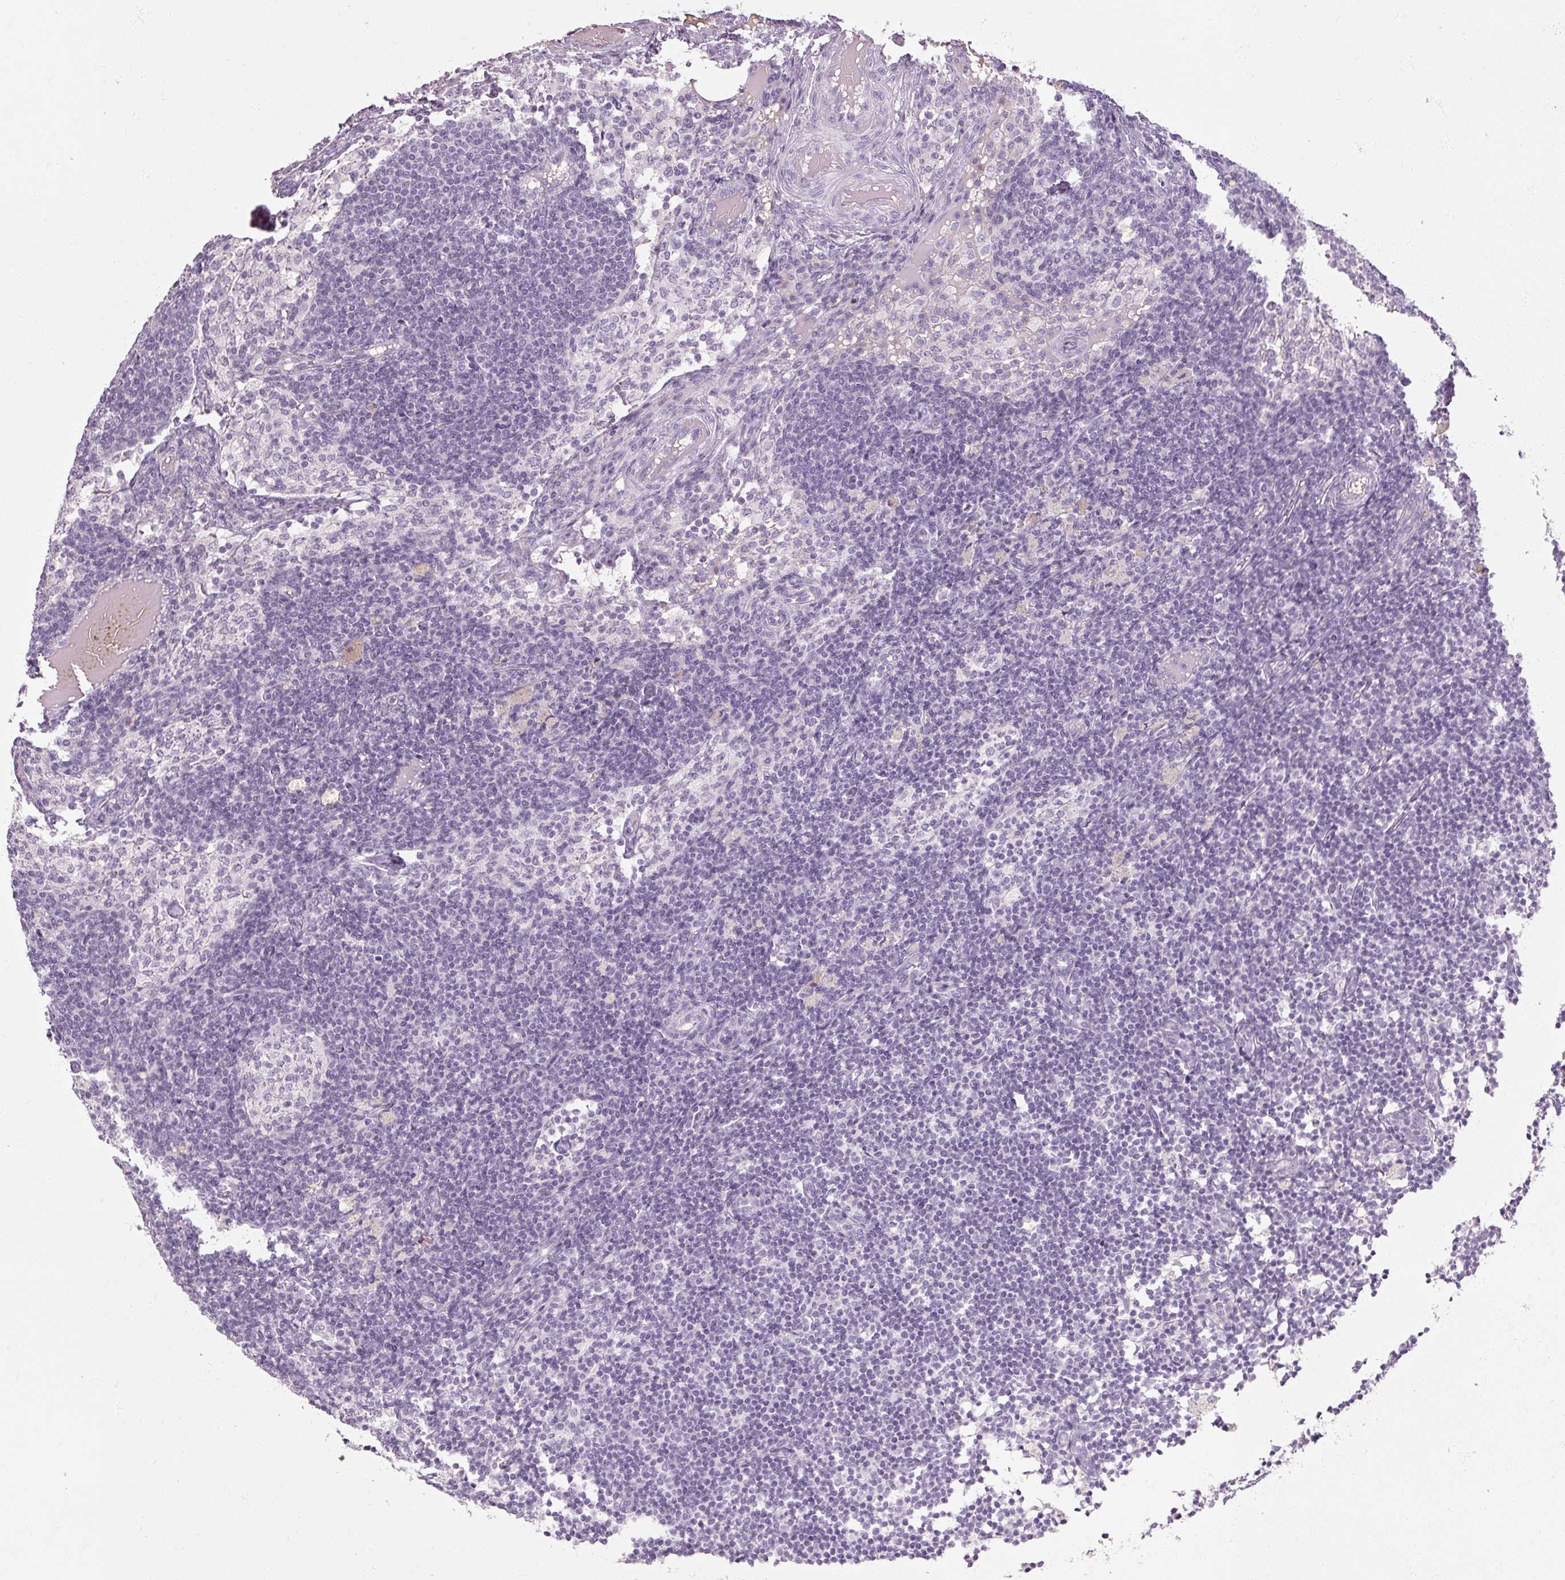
{"staining": {"intensity": "negative", "quantity": "none", "location": "none"}, "tissue": "lymph node", "cell_type": "Germinal center cells", "image_type": "normal", "snomed": [{"axis": "morphology", "description": "Normal tissue, NOS"}, {"axis": "topography", "description": "Lymph node"}], "caption": "Germinal center cells show no significant protein positivity in benign lymph node. Brightfield microscopy of immunohistochemistry (IHC) stained with DAB (3,3'-diaminobenzidine) (brown) and hematoxylin (blue), captured at high magnification.", "gene": "NFE2L3", "patient": {"sex": "male", "age": 49}}